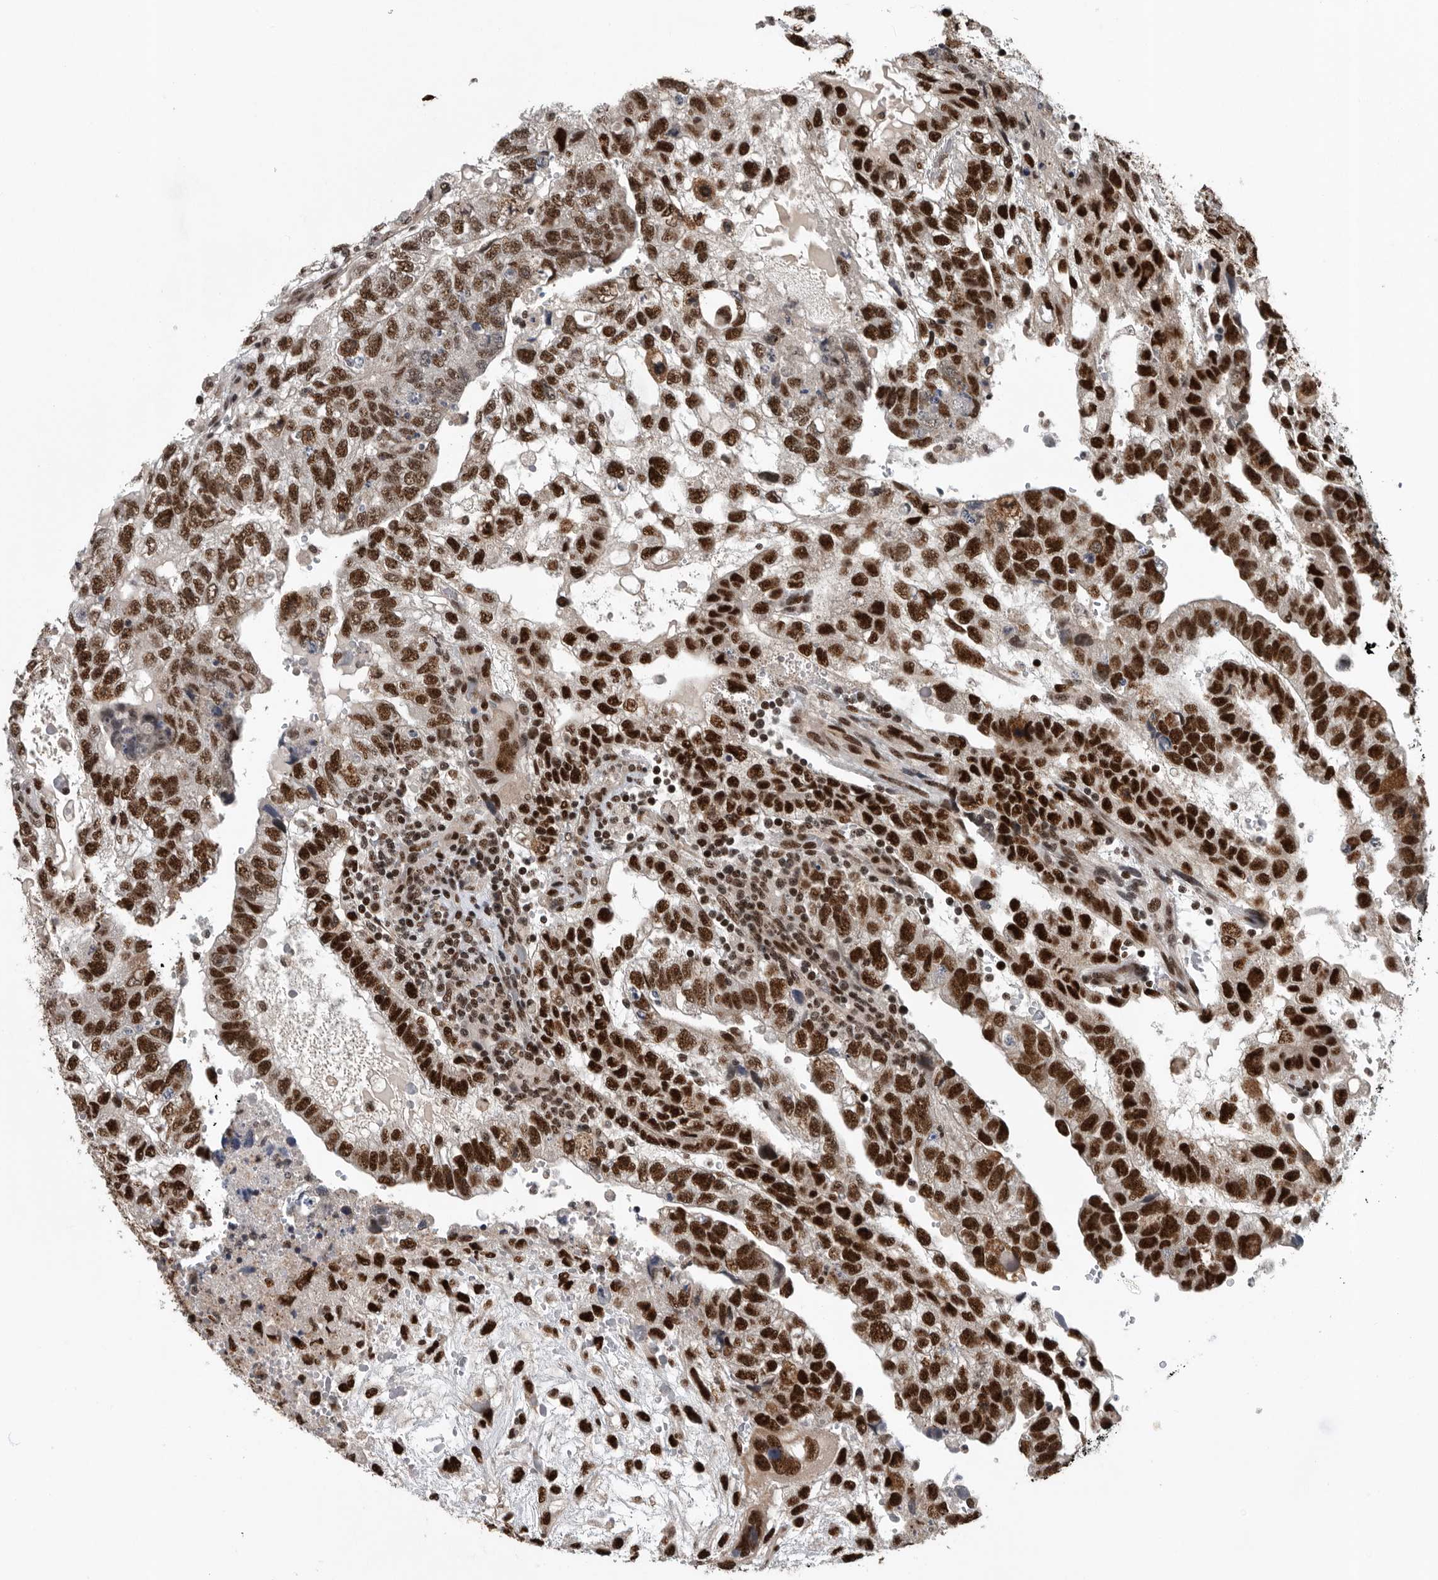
{"staining": {"intensity": "strong", "quantity": ">75%", "location": "nuclear"}, "tissue": "testis cancer", "cell_type": "Tumor cells", "image_type": "cancer", "snomed": [{"axis": "morphology", "description": "Carcinoma, Embryonal, NOS"}, {"axis": "topography", "description": "Testis"}], "caption": "Strong nuclear positivity is present in approximately >75% of tumor cells in testis cancer.", "gene": "SENP7", "patient": {"sex": "male", "age": 36}}